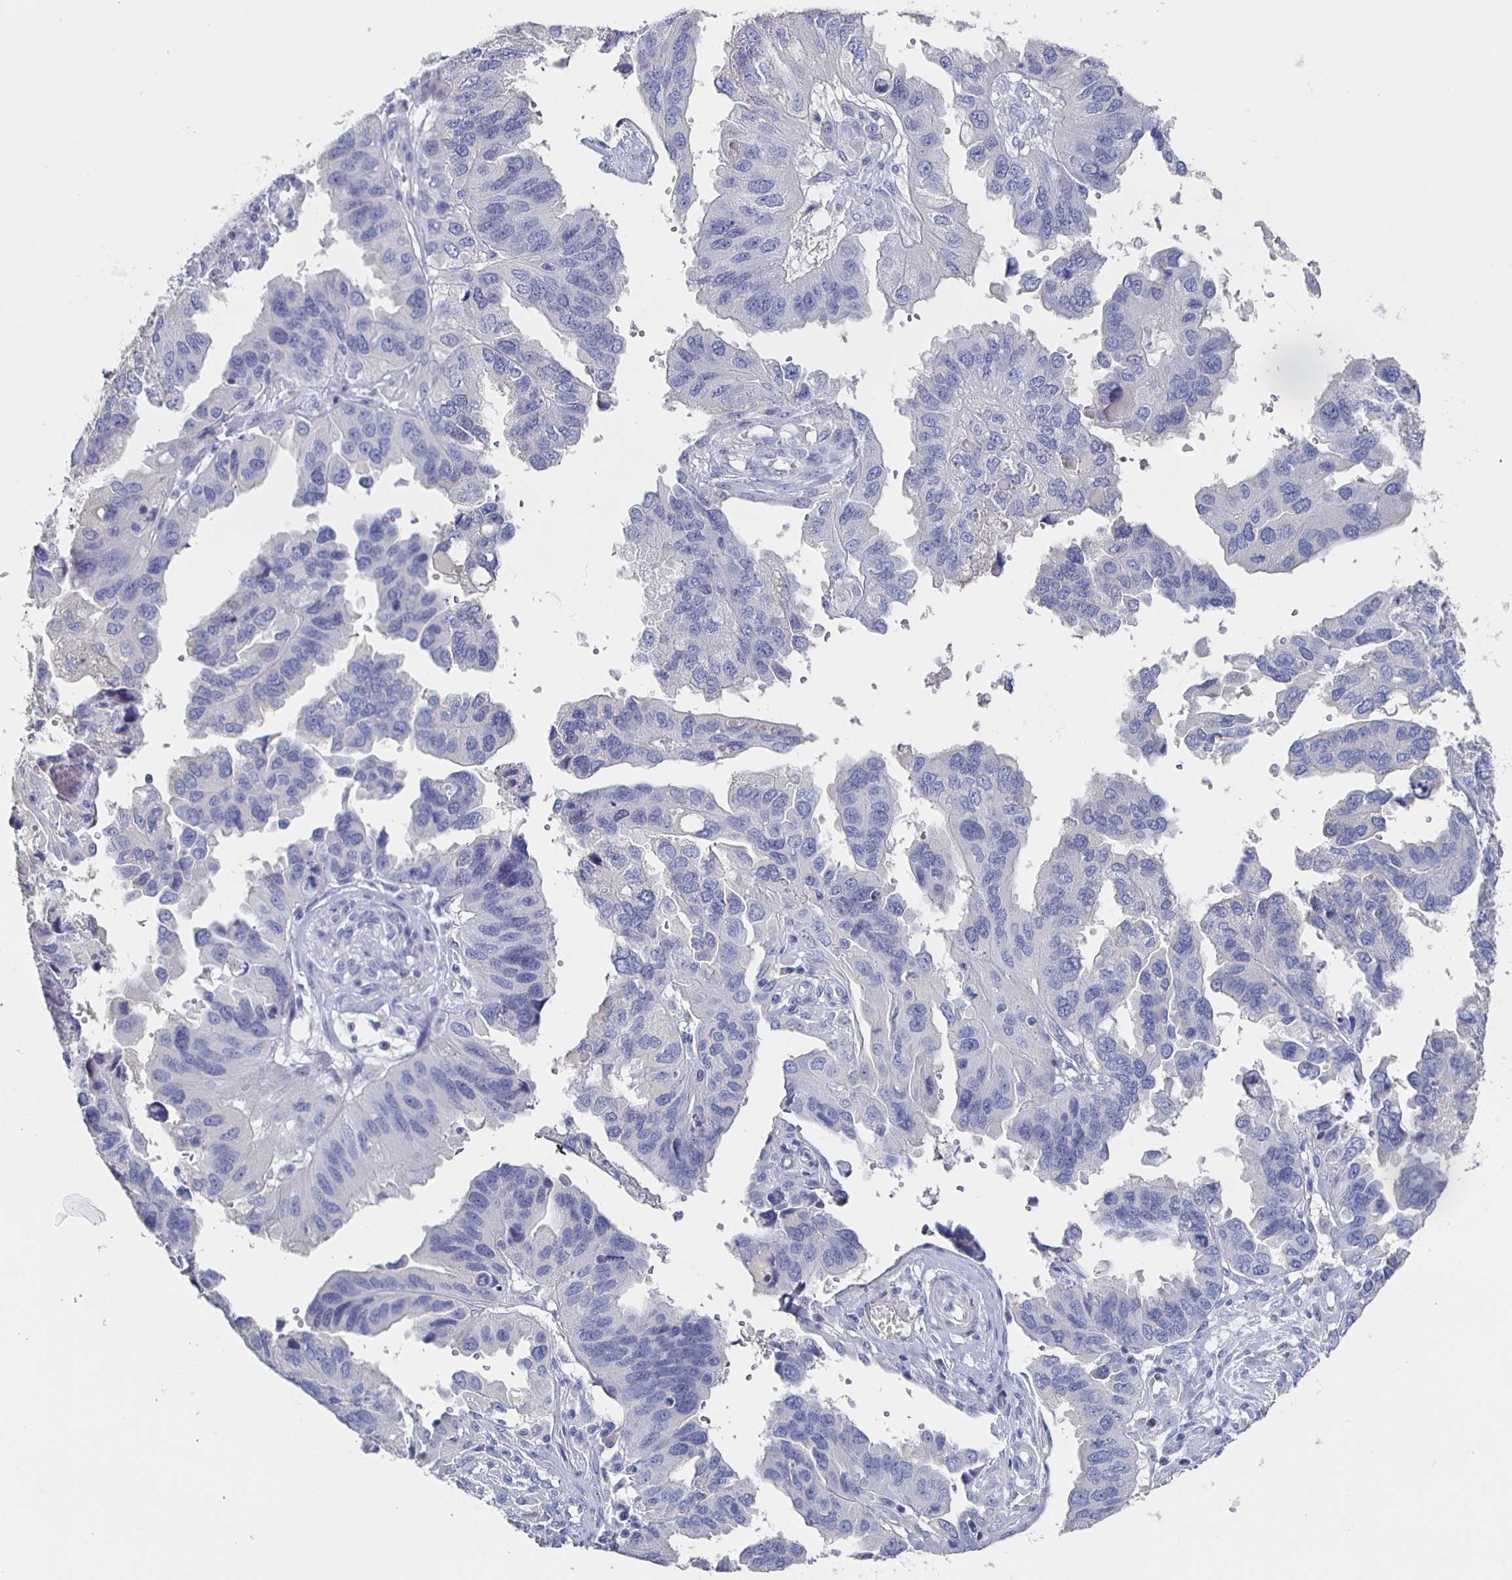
{"staining": {"intensity": "negative", "quantity": "none", "location": "none"}, "tissue": "ovarian cancer", "cell_type": "Tumor cells", "image_type": "cancer", "snomed": [{"axis": "morphology", "description": "Cystadenocarcinoma, serous, NOS"}, {"axis": "topography", "description": "Ovary"}], "caption": "The micrograph shows no staining of tumor cells in ovarian cancer.", "gene": "CACNA2D2", "patient": {"sex": "female", "age": 79}}